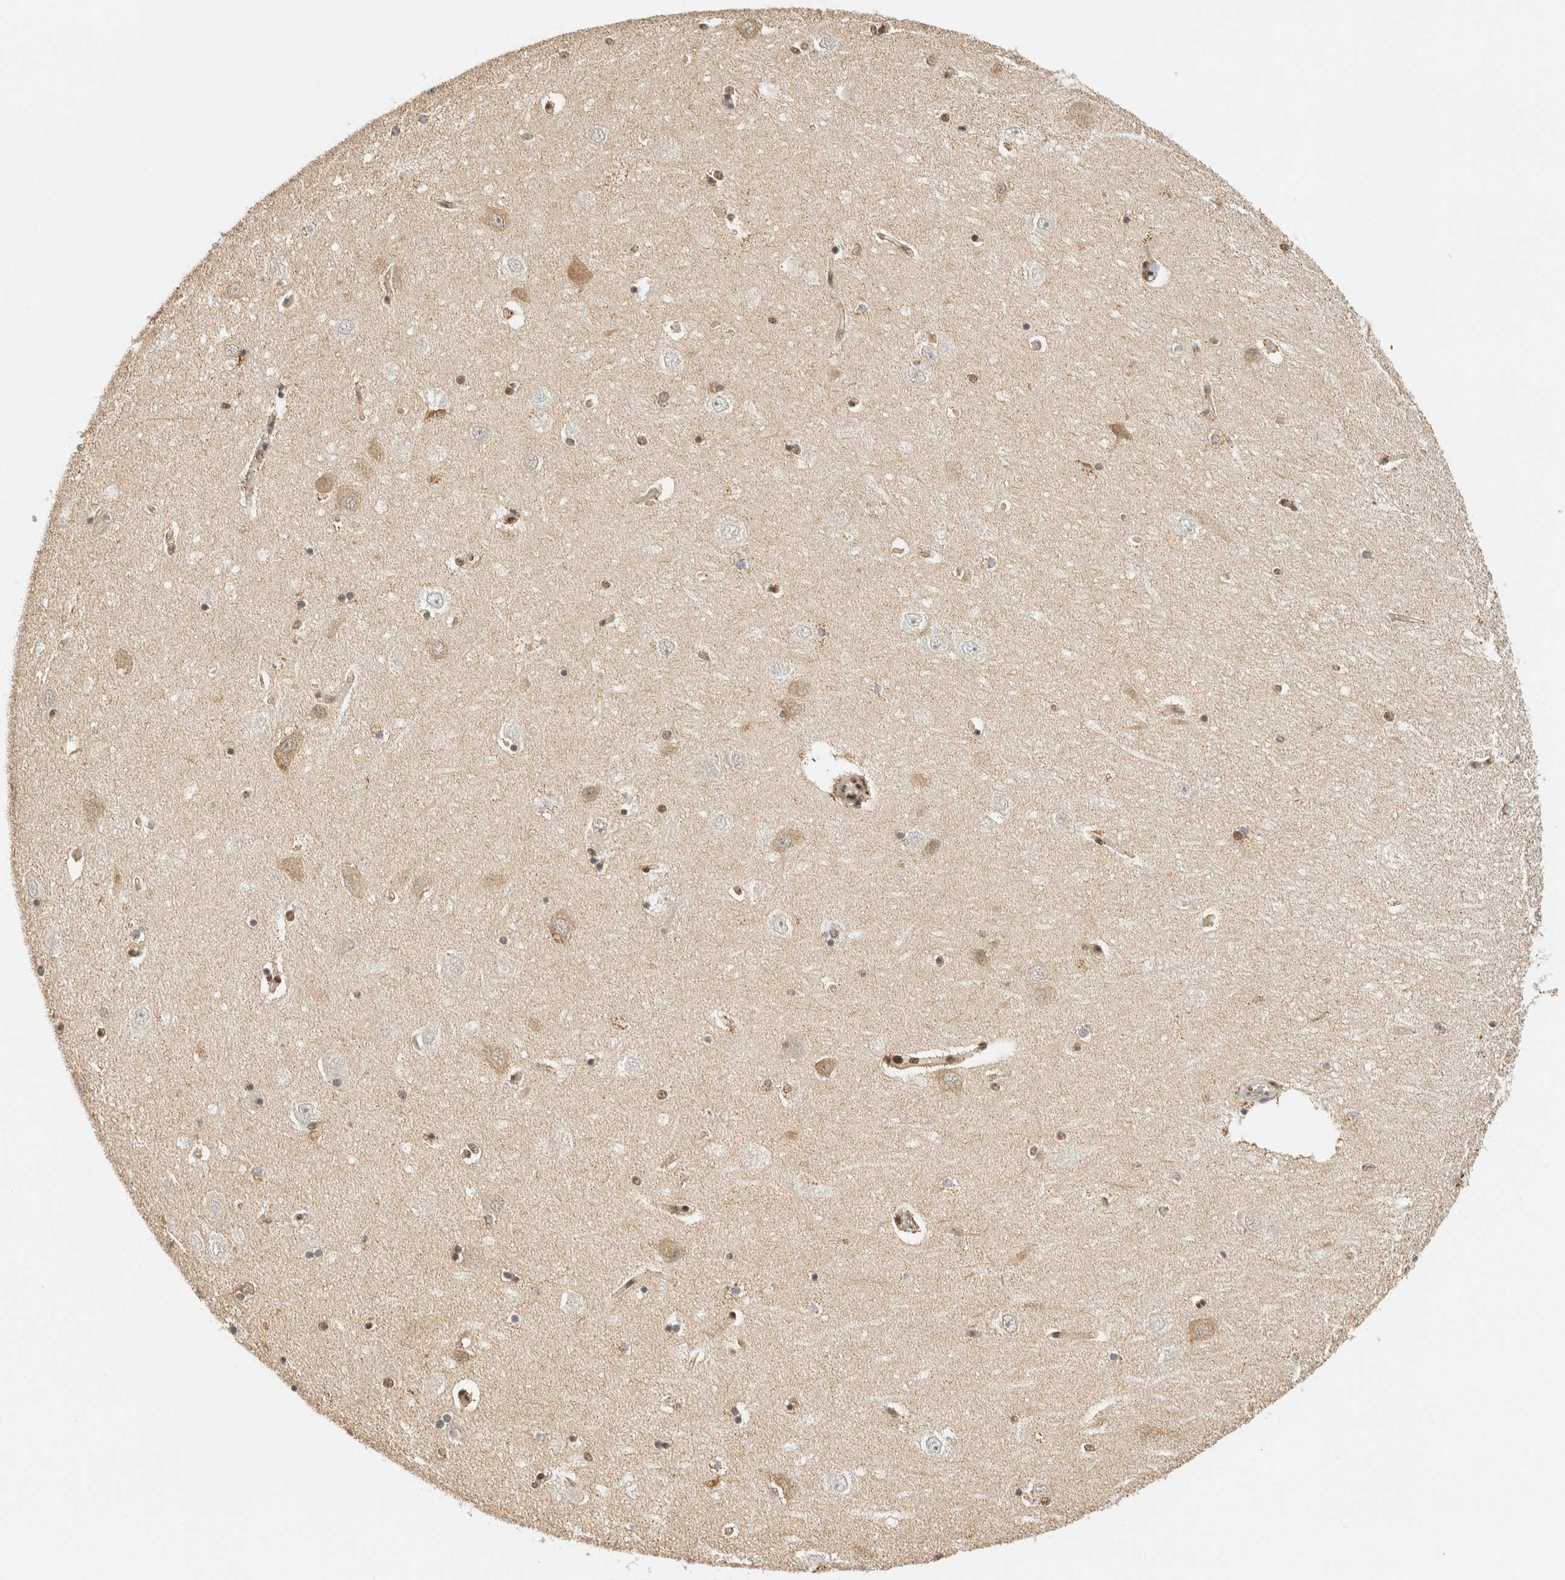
{"staining": {"intensity": "moderate", "quantity": "<25%", "location": "nuclear"}, "tissue": "hippocampus", "cell_type": "Glial cells", "image_type": "normal", "snomed": [{"axis": "morphology", "description": "Normal tissue, NOS"}, {"axis": "topography", "description": "Hippocampus"}], "caption": "The immunohistochemical stain labels moderate nuclear positivity in glial cells of unremarkable hippocampus.", "gene": "ZNF768", "patient": {"sex": "female", "age": 54}}